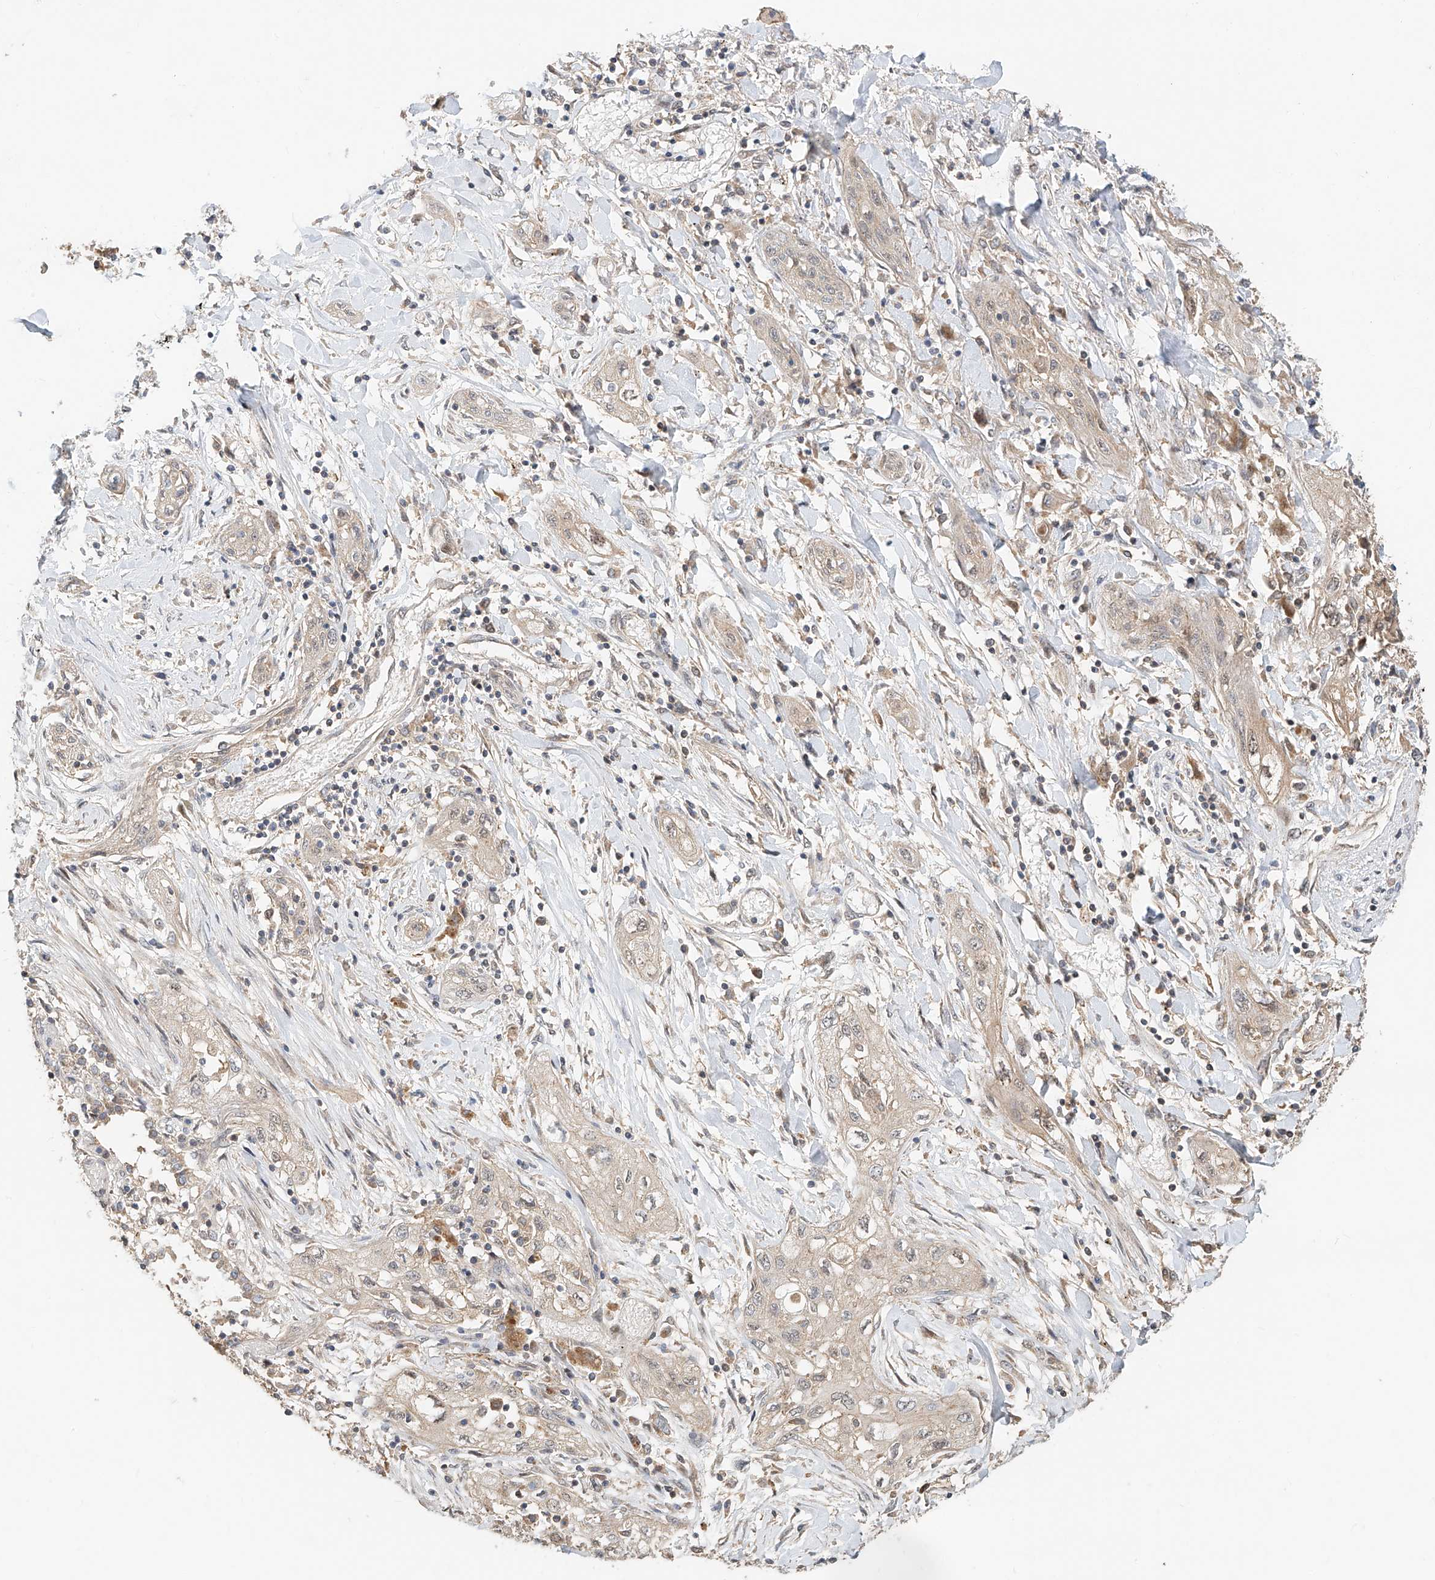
{"staining": {"intensity": "negative", "quantity": "none", "location": "none"}, "tissue": "lung cancer", "cell_type": "Tumor cells", "image_type": "cancer", "snomed": [{"axis": "morphology", "description": "Squamous cell carcinoma, NOS"}, {"axis": "topography", "description": "Lung"}], "caption": "The immunohistochemistry photomicrograph has no significant positivity in tumor cells of lung cancer tissue.", "gene": "TMEM61", "patient": {"sex": "female", "age": 47}}